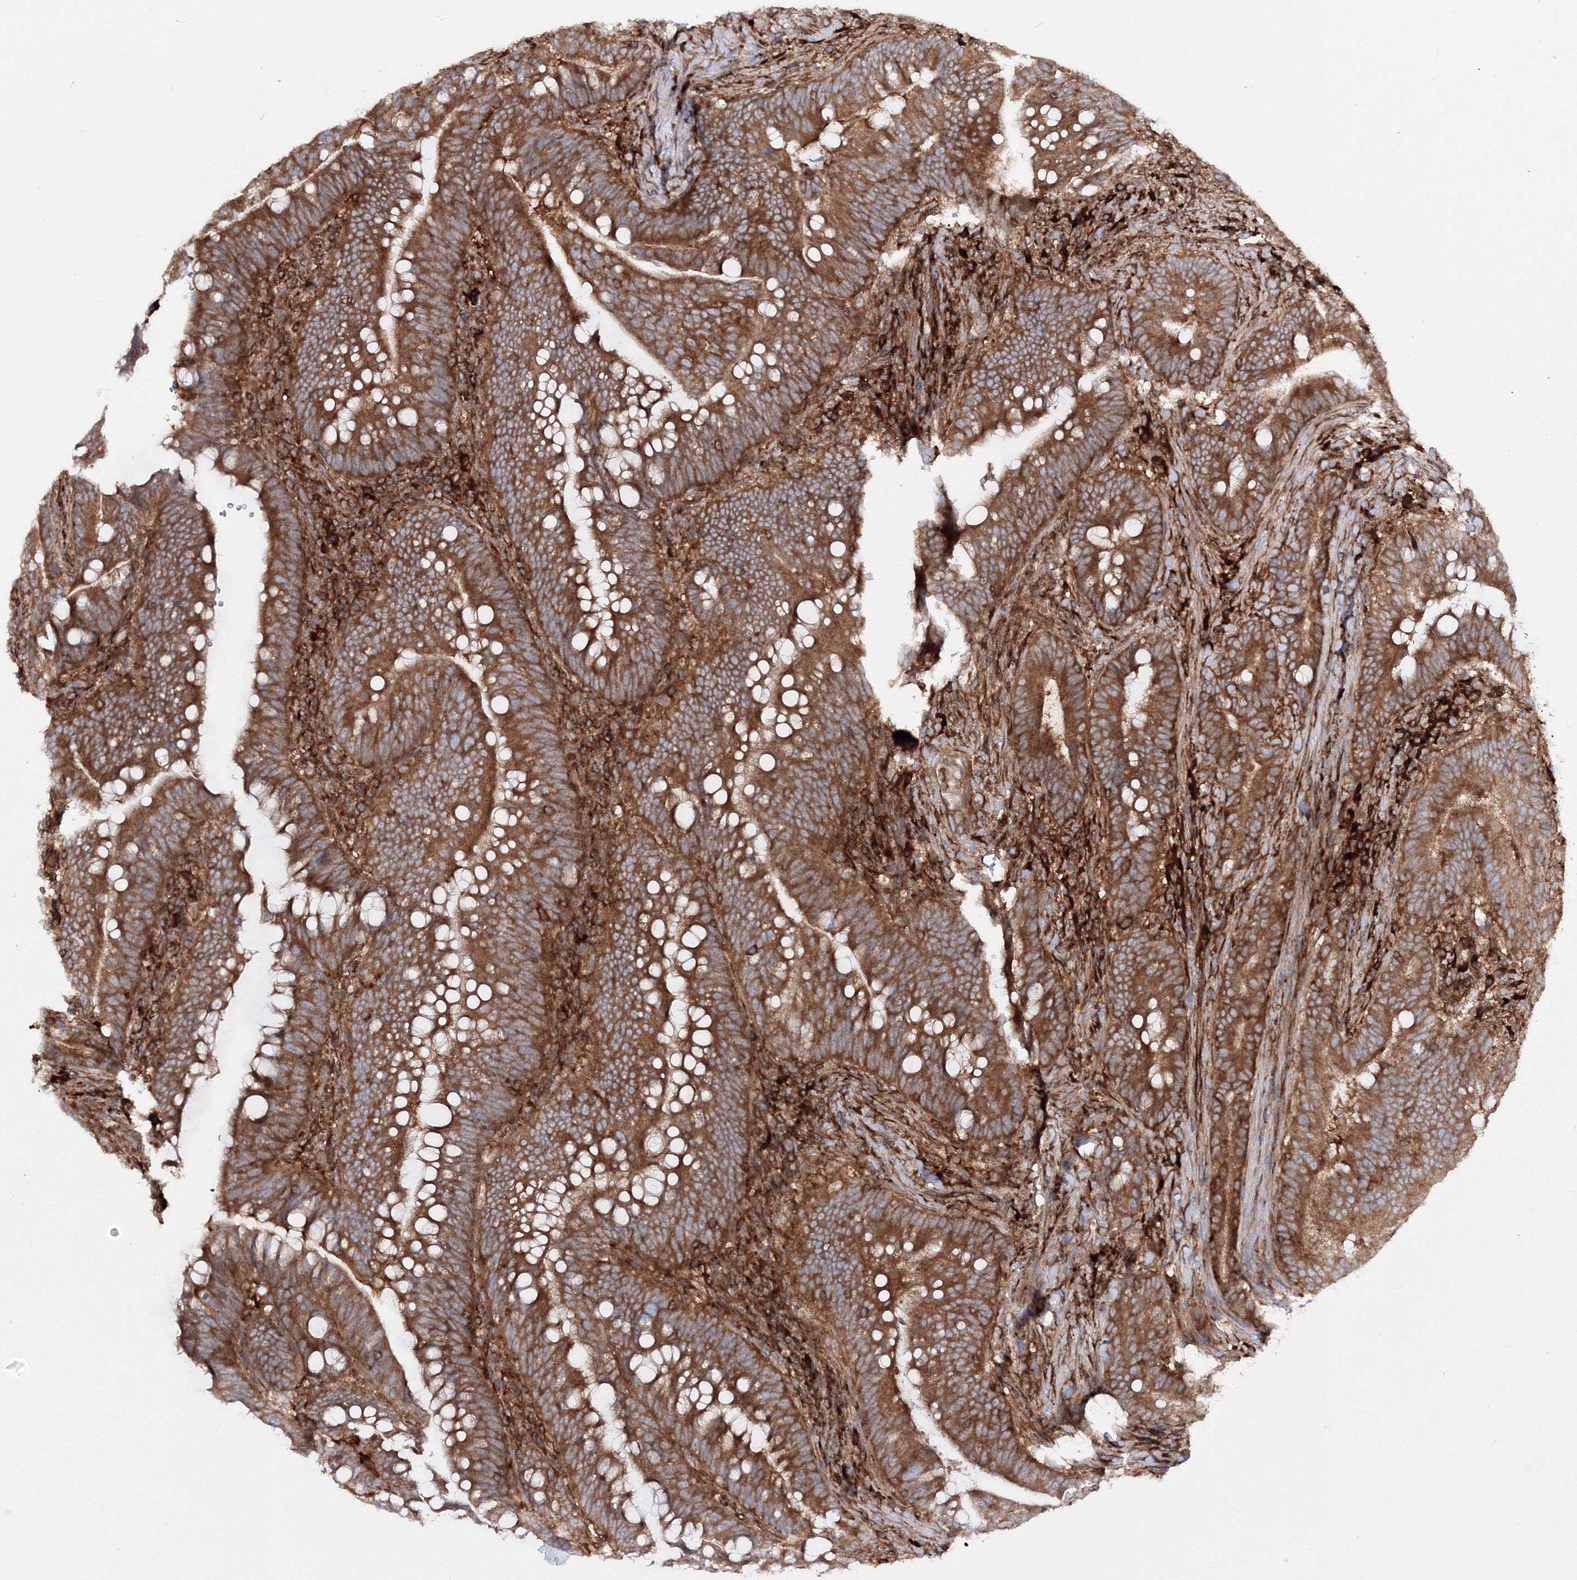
{"staining": {"intensity": "strong", "quantity": ">75%", "location": "cytoplasmic/membranous"}, "tissue": "colorectal cancer", "cell_type": "Tumor cells", "image_type": "cancer", "snomed": [{"axis": "morphology", "description": "Adenocarcinoma, NOS"}, {"axis": "topography", "description": "Colon"}], "caption": "Adenocarcinoma (colorectal) tissue demonstrates strong cytoplasmic/membranous expression in approximately >75% of tumor cells, visualized by immunohistochemistry.", "gene": "HARS1", "patient": {"sex": "female", "age": 66}}